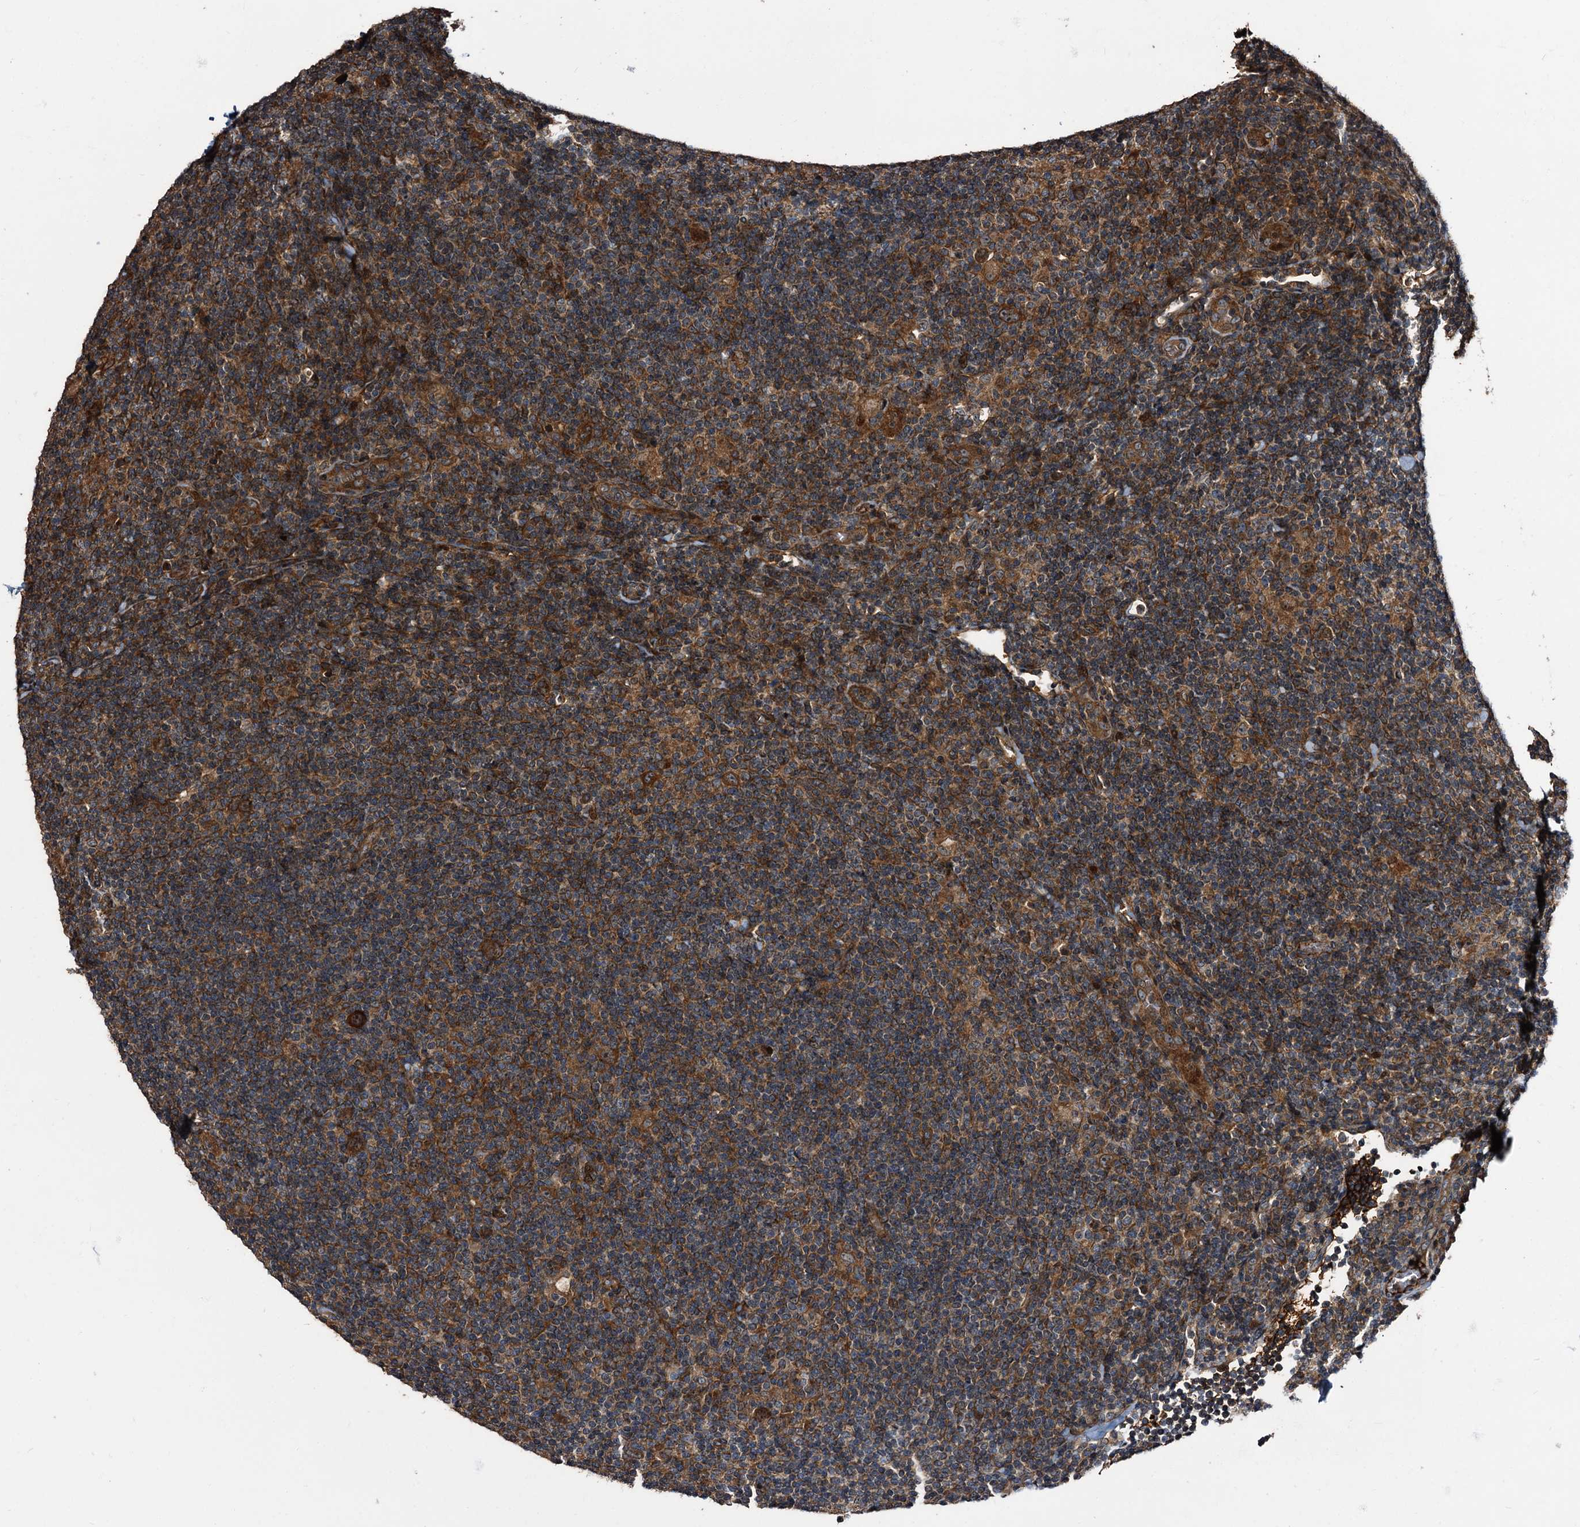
{"staining": {"intensity": "strong", "quantity": ">75%", "location": "cytoplasmic/membranous"}, "tissue": "lymphoma", "cell_type": "Tumor cells", "image_type": "cancer", "snomed": [{"axis": "morphology", "description": "Hodgkin's disease, NOS"}, {"axis": "topography", "description": "Lymph node"}], "caption": "Protein staining of Hodgkin's disease tissue displays strong cytoplasmic/membranous staining in approximately >75% of tumor cells.", "gene": "PEX5", "patient": {"sex": "female", "age": 57}}